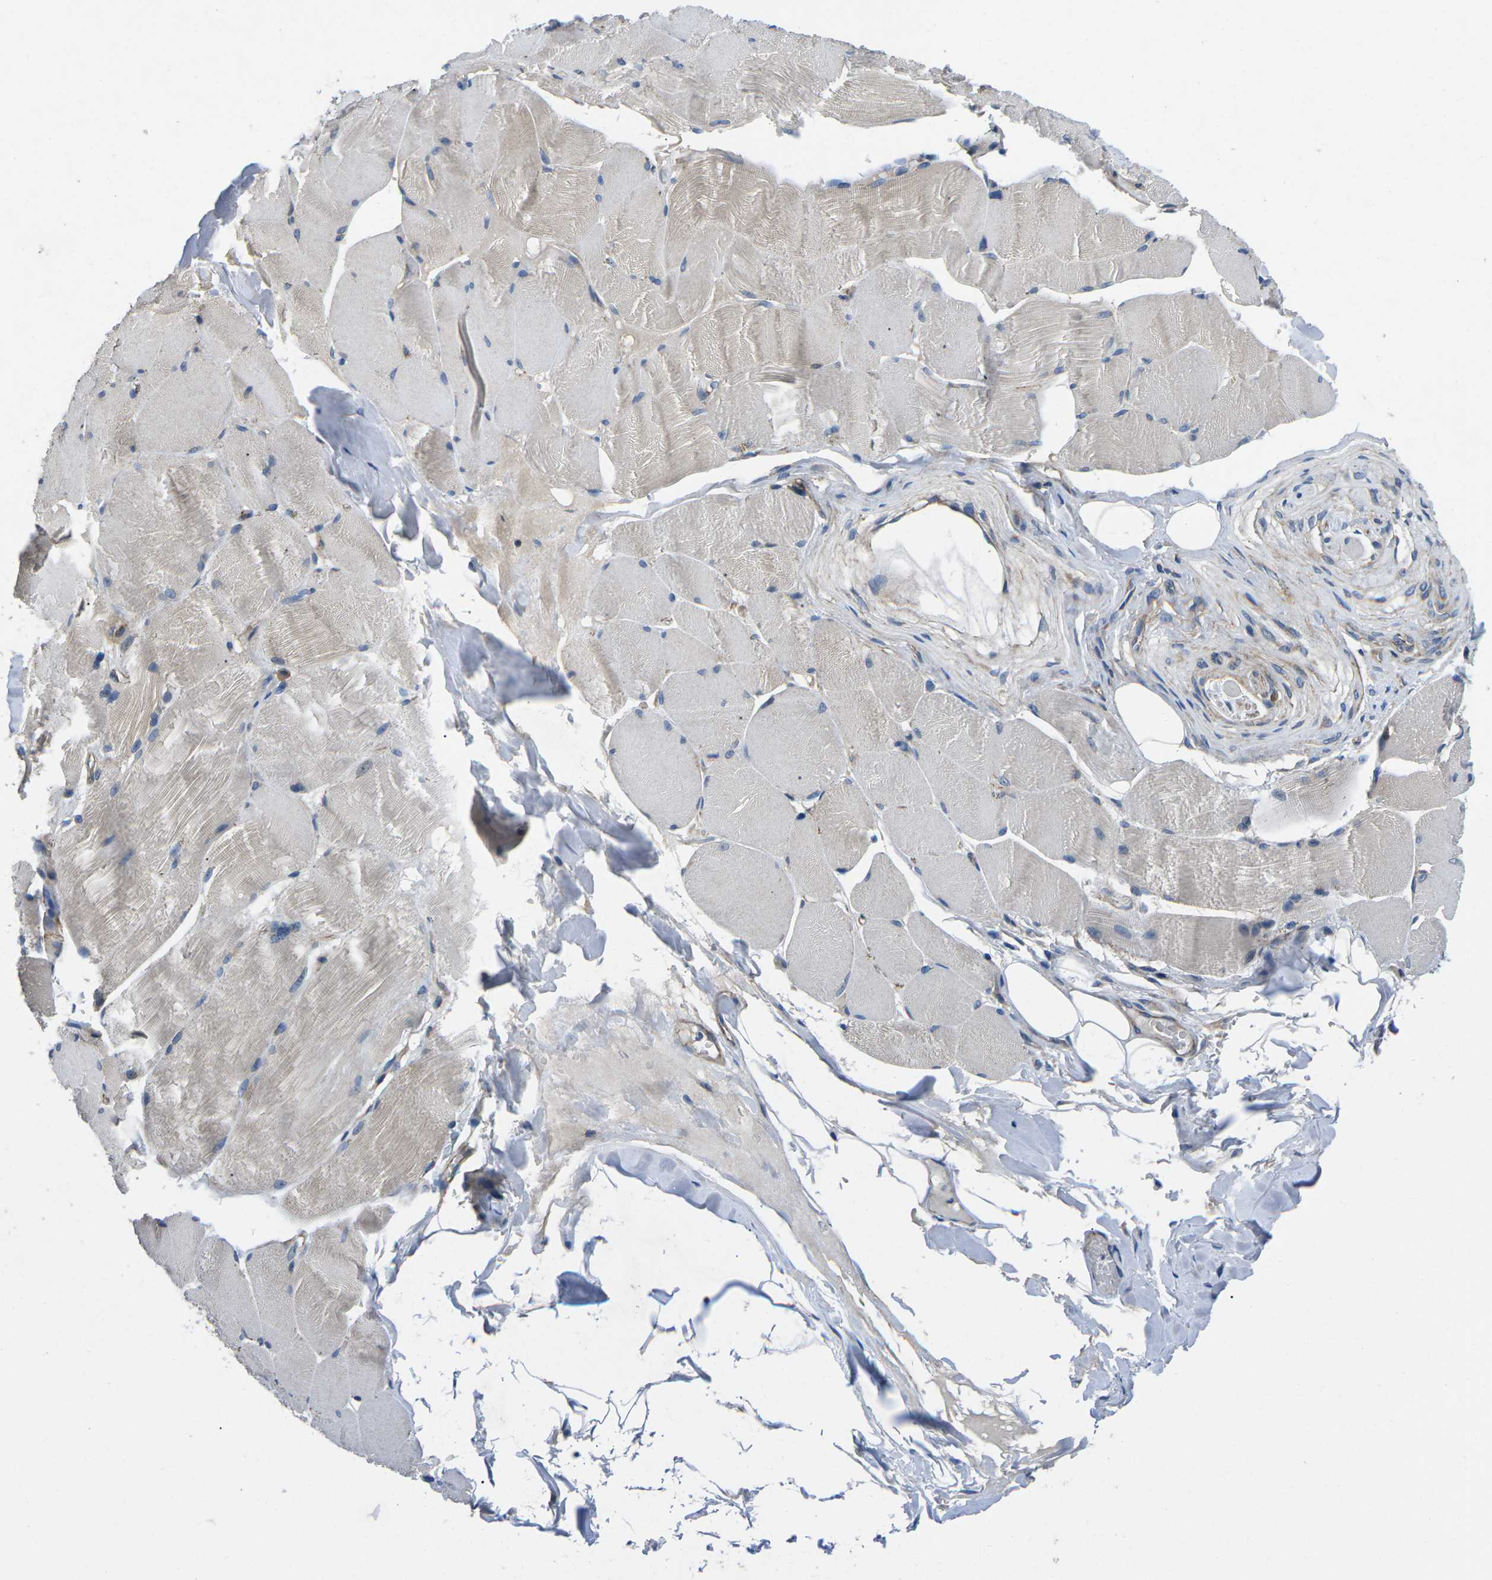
{"staining": {"intensity": "weak", "quantity": "25%-75%", "location": "cytoplasmic/membranous"}, "tissue": "skeletal muscle", "cell_type": "Myocytes", "image_type": "normal", "snomed": [{"axis": "morphology", "description": "Normal tissue, NOS"}, {"axis": "topography", "description": "Skin"}, {"axis": "topography", "description": "Skeletal muscle"}], "caption": "IHC histopathology image of unremarkable human skeletal muscle stained for a protein (brown), which demonstrates low levels of weak cytoplasmic/membranous positivity in approximately 25%-75% of myocytes.", "gene": "CTNND1", "patient": {"sex": "male", "age": 83}}